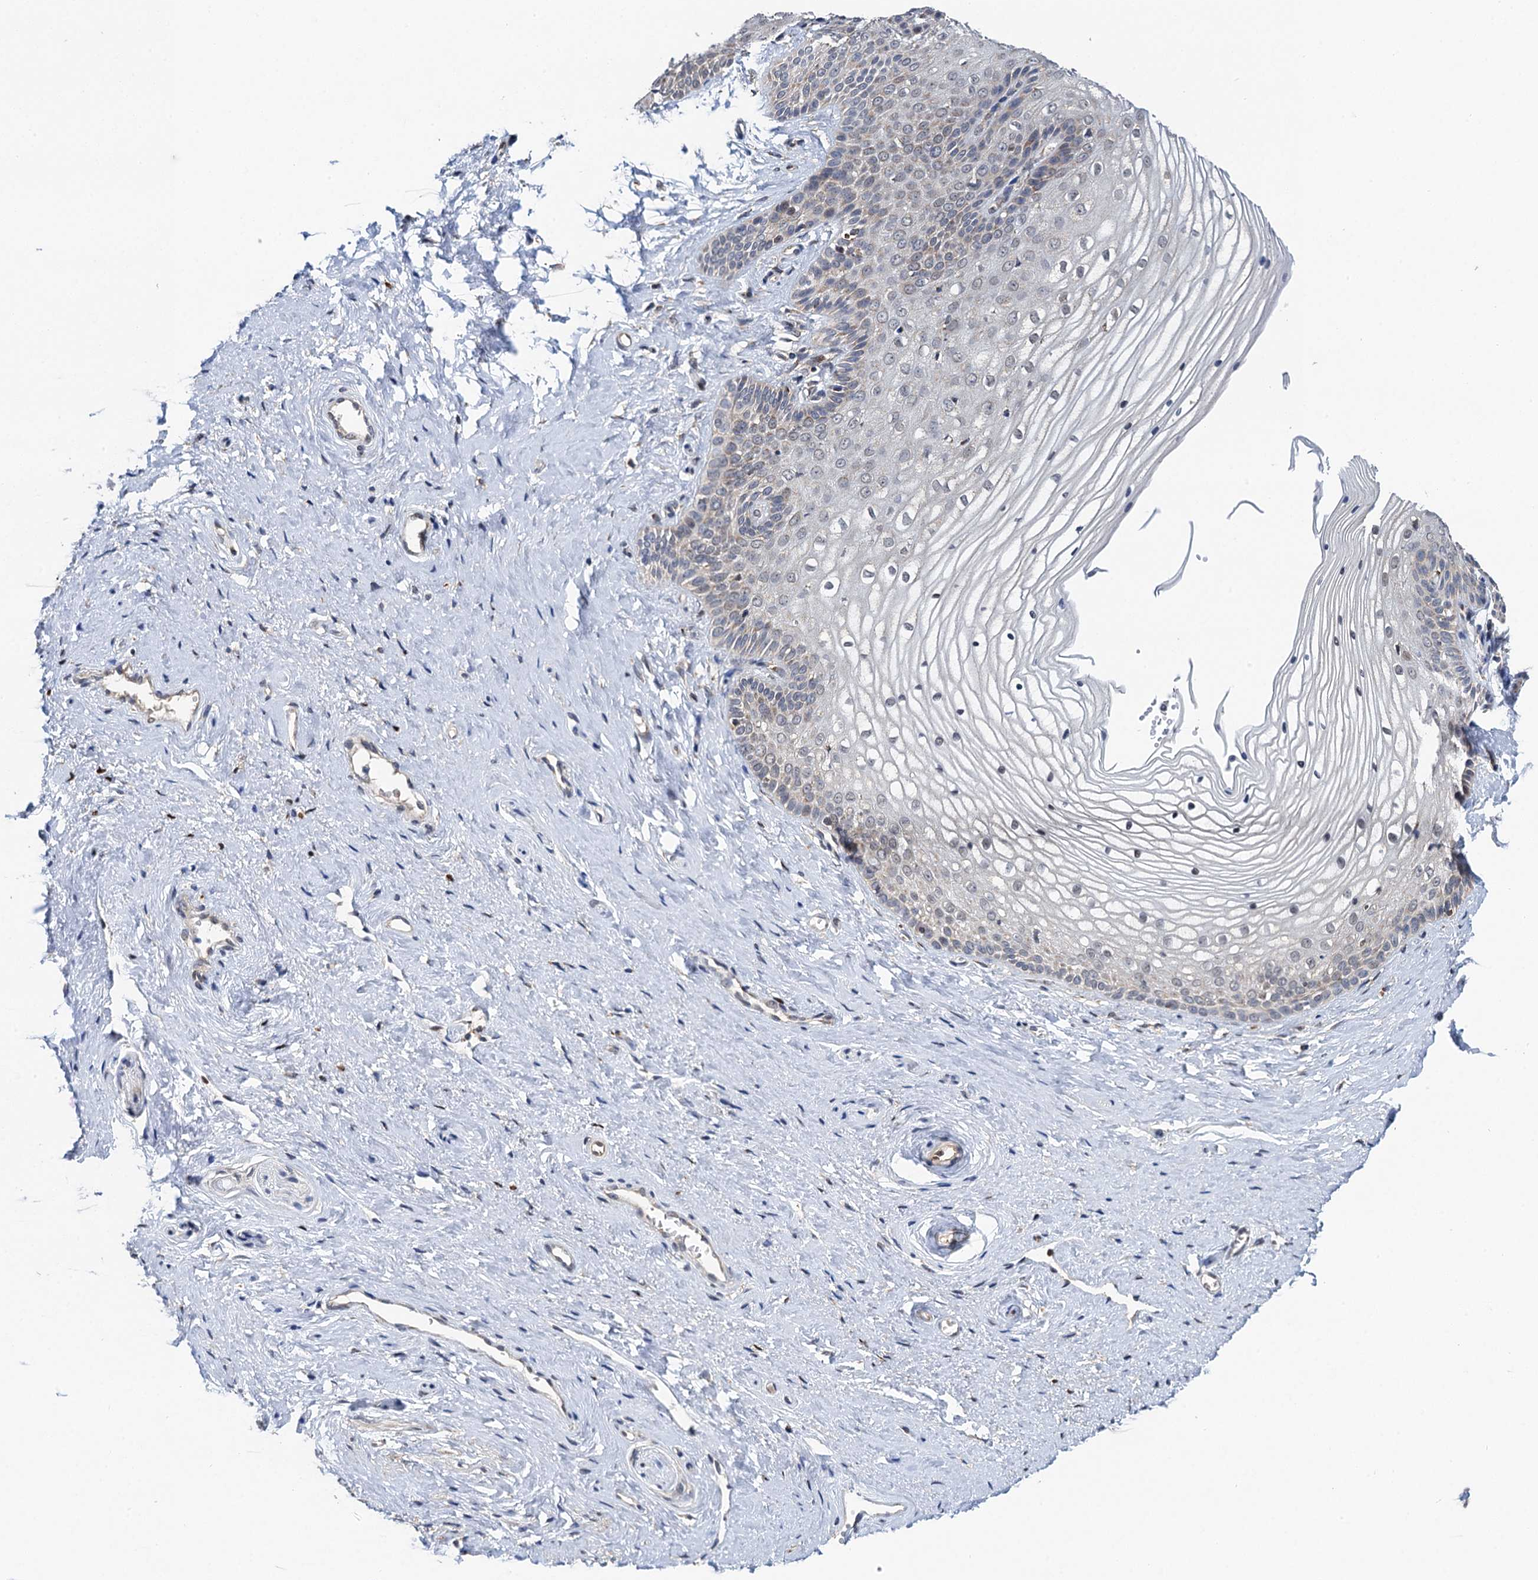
{"staining": {"intensity": "weak", "quantity": "<25%", "location": "cytoplasmic/membranous,nuclear"}, "tissue": "vagina", "cell_type": "Squamous epithelial cells", "image_type": "normal", "snomed": [{"axis": "morphology", "description": "Normal tissue, NOS"}, {"axis": "topography", "description": "Vagina"}, {"axis": "topography", "description": "Cervix"}], "caption": "DAB immunohistochemical staining of benign vagina displays no significant positivity in squamous epithelial cells. Brightfield microscopy of immunohistochemistry stained with DAB (brown) and hematoxylin (blue), captured at high magnification.", "gene": "CMPK2", "patient": {"sex": "female", "age": 40}}